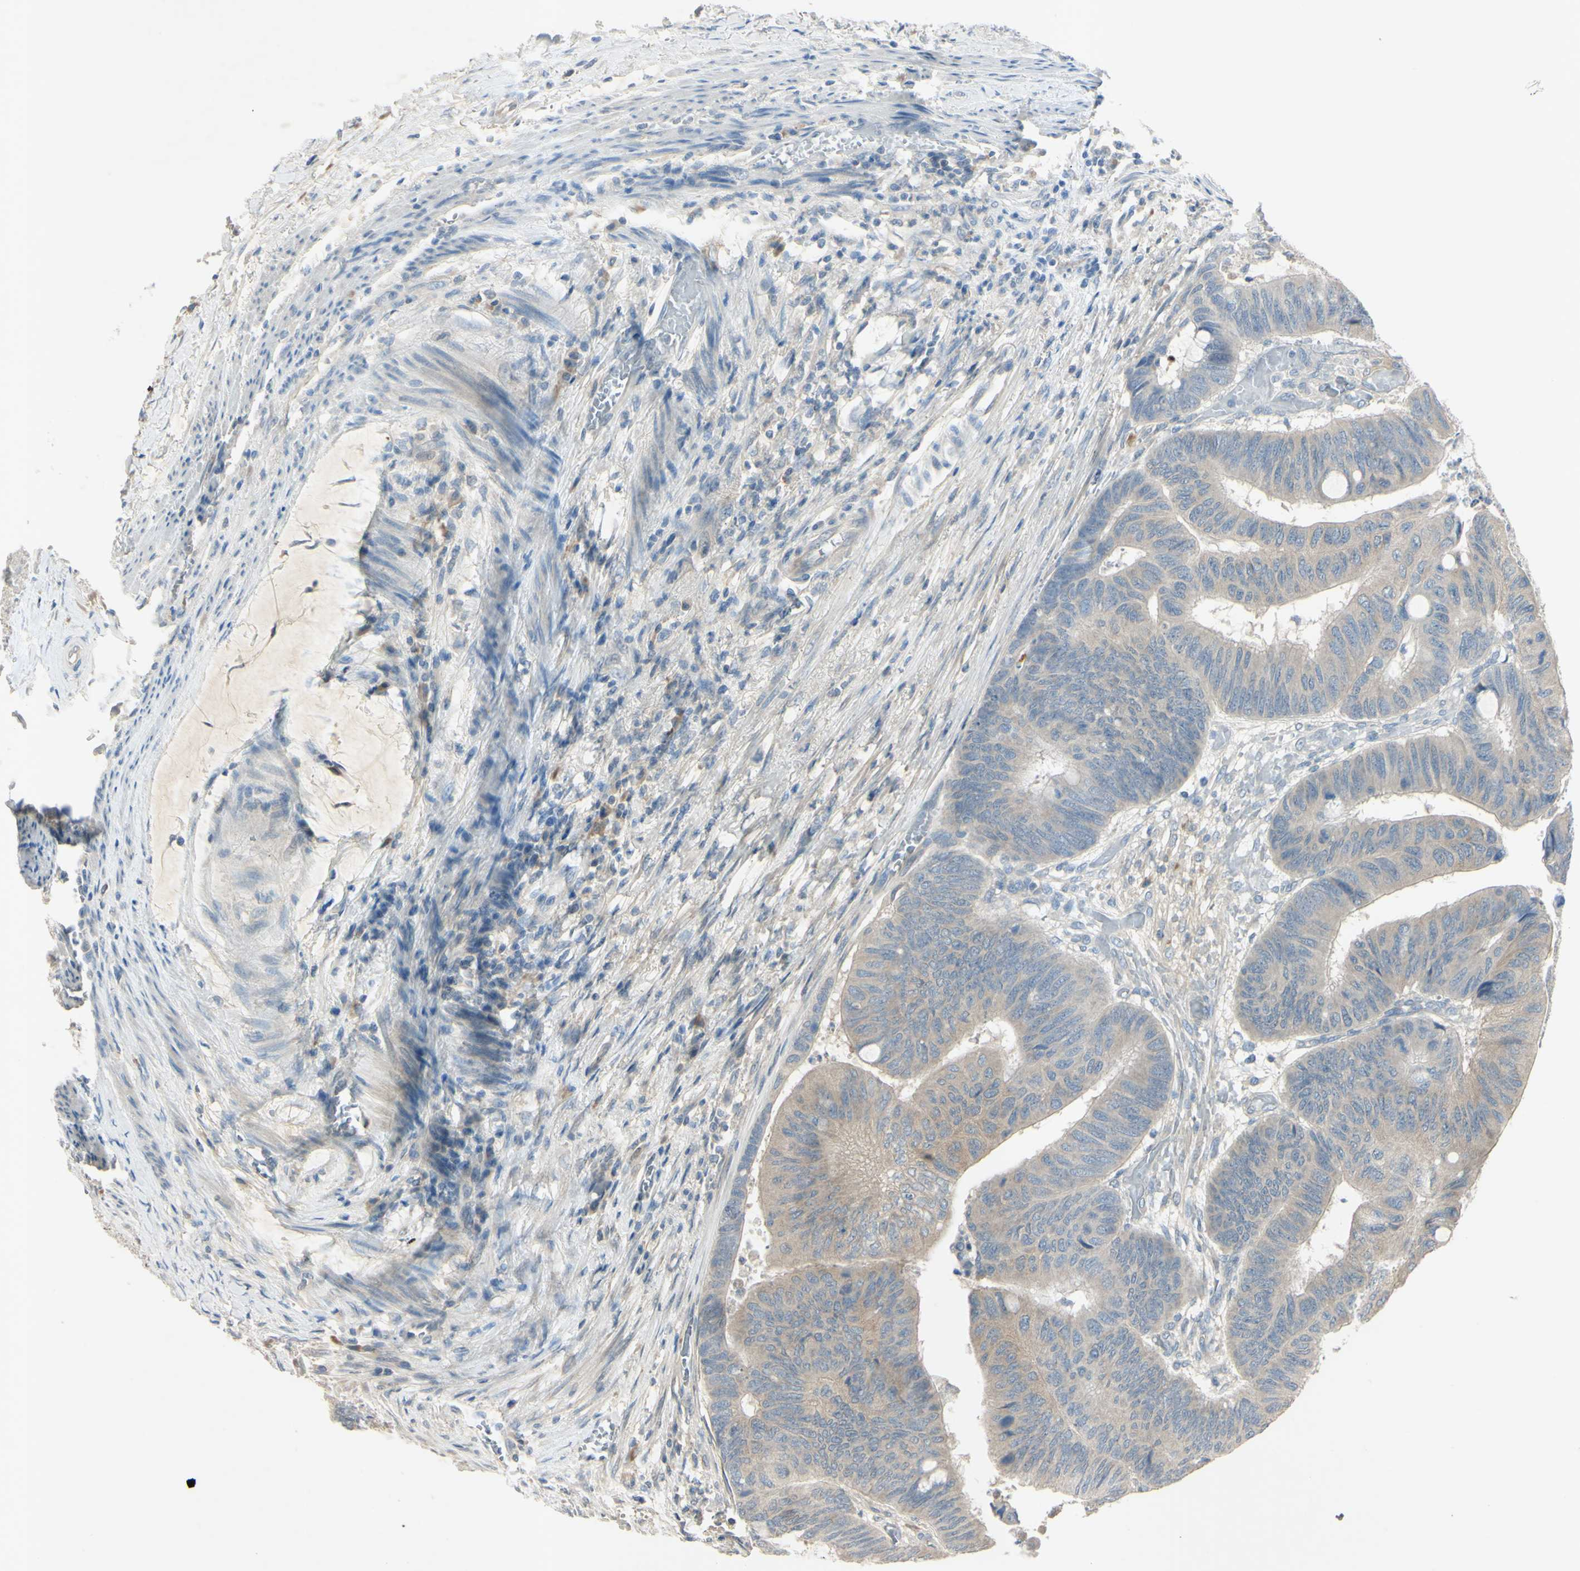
{"staining": {"intensity": "weak", "quantity": "<25%", "location": "cytoplasmic/membranous"}, "tissue": "colorectal cancer", "cell_type": "Tumor cells", "image_type": "cancer", "snomed": [{"axis": "morphology", "description": "Normal tissue, NOS"}, {"axis": "morphology", "description": "Adenocarcinoma, NOS"}, {"axis": "topography", "description": "Rectum"}, {"axis": "topography", "description": "Peripheral nerve tissue"}], "caption": "Micrograph shows no protein staining in tumor cells of colorectal adenocarcinoma tissue.", "gene": "AATK", "patient": {"sex": "male", "age": 92}}